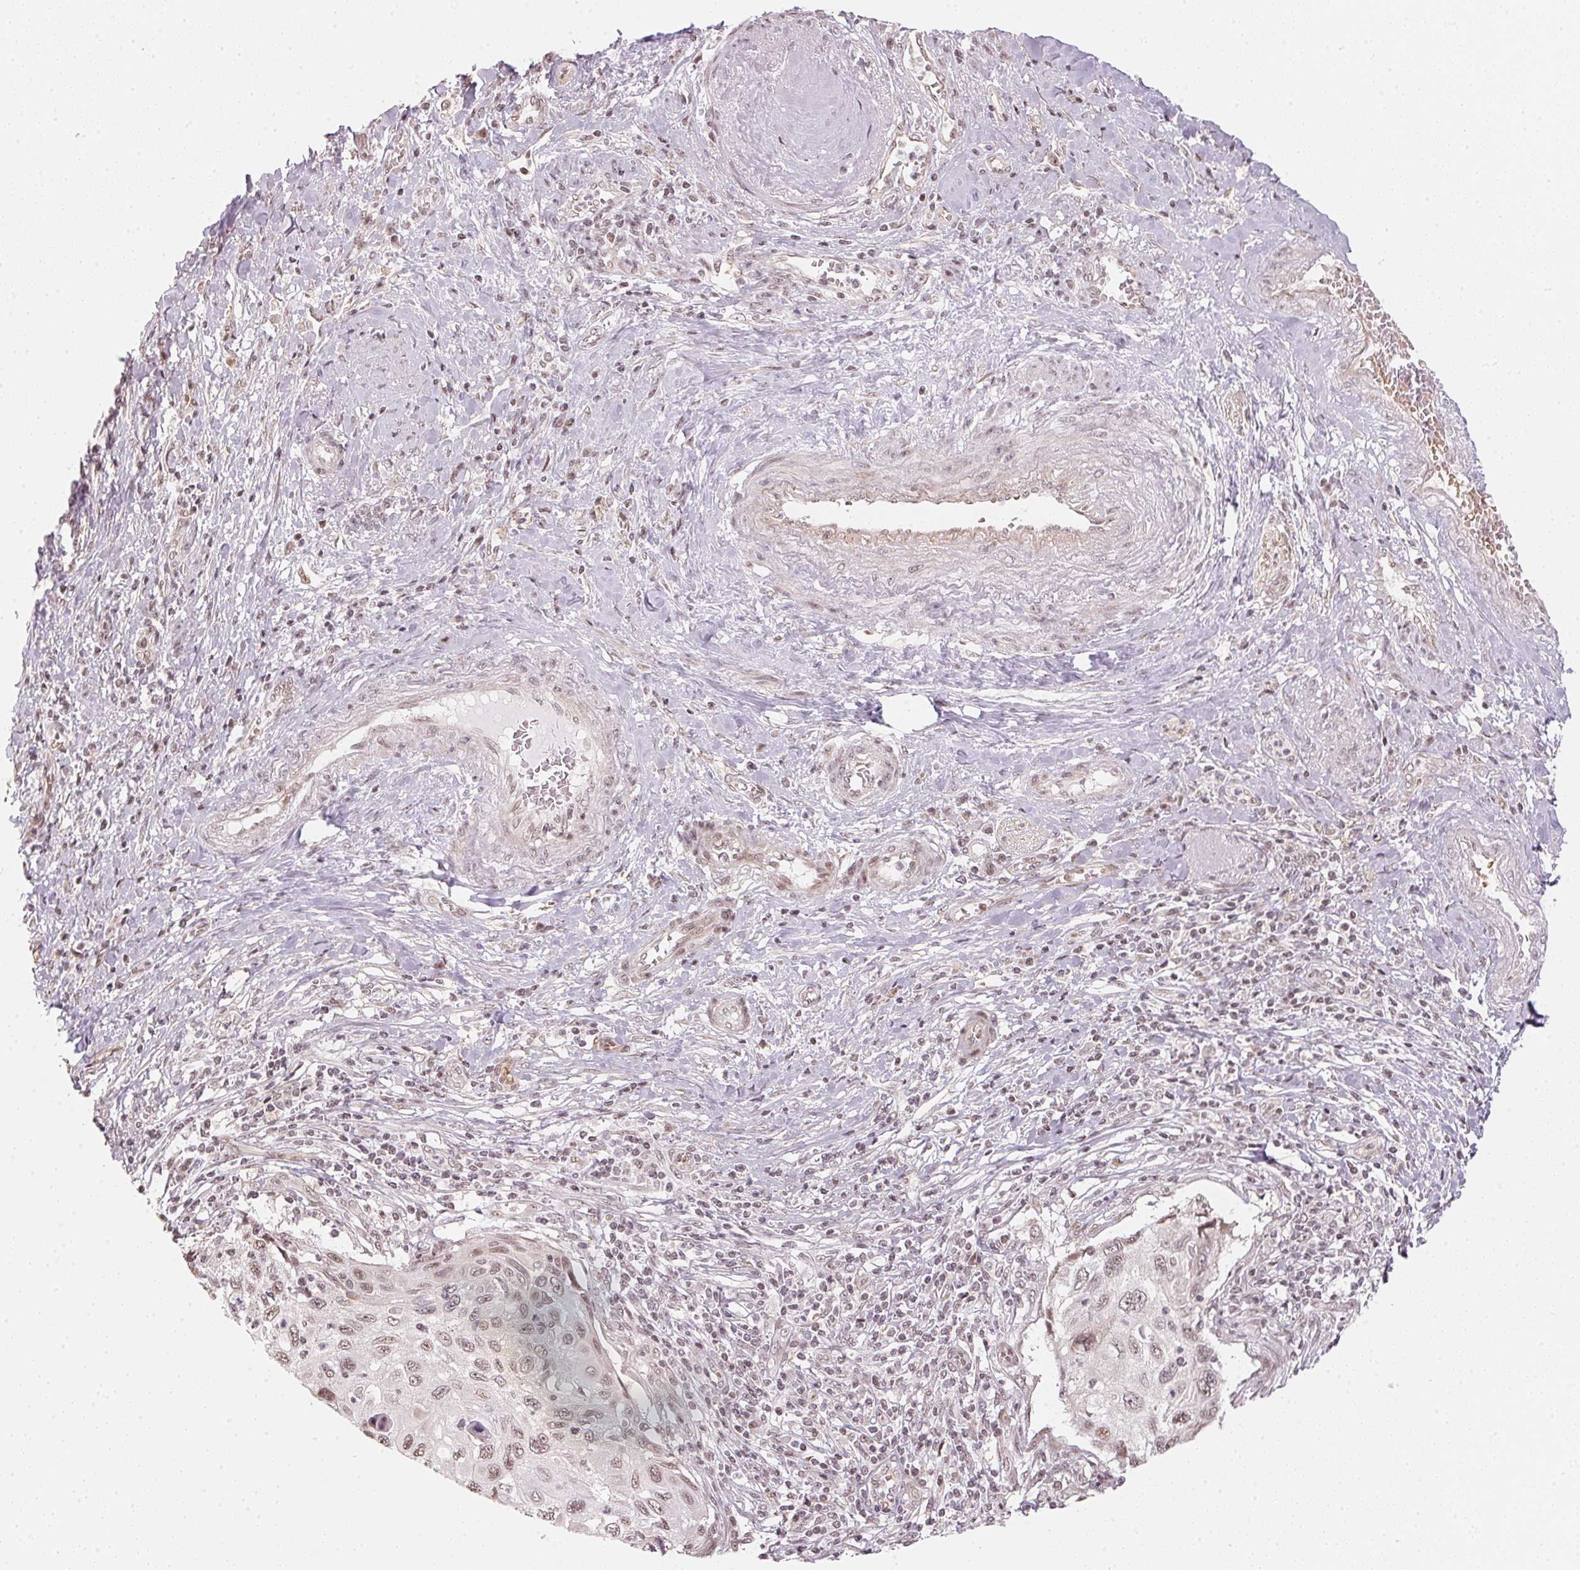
{"staining": {"intensity": "weak", "quantity": "25%-75%", "location": "nuclear"}, "tissue": "cervical cancer", "cell_type": "Tumor cells", "image_type": "cancer", "snomed": [{"axis": "morphology", "description": "Squamous cell carcinoma, NOS"}, {"axis": "topography", "description": "Cervix"}], "caption": "Immunohistochemical staining of human cervical cancer (squamous cell carcinoma) displays low levels of weak nuclear expression in approximately 25%-75% of tumor cells. (IHC, brightfield microscopy, high magnification).", "gene": "KAT6A", "patient": {"sex": "female", "age": 70}}